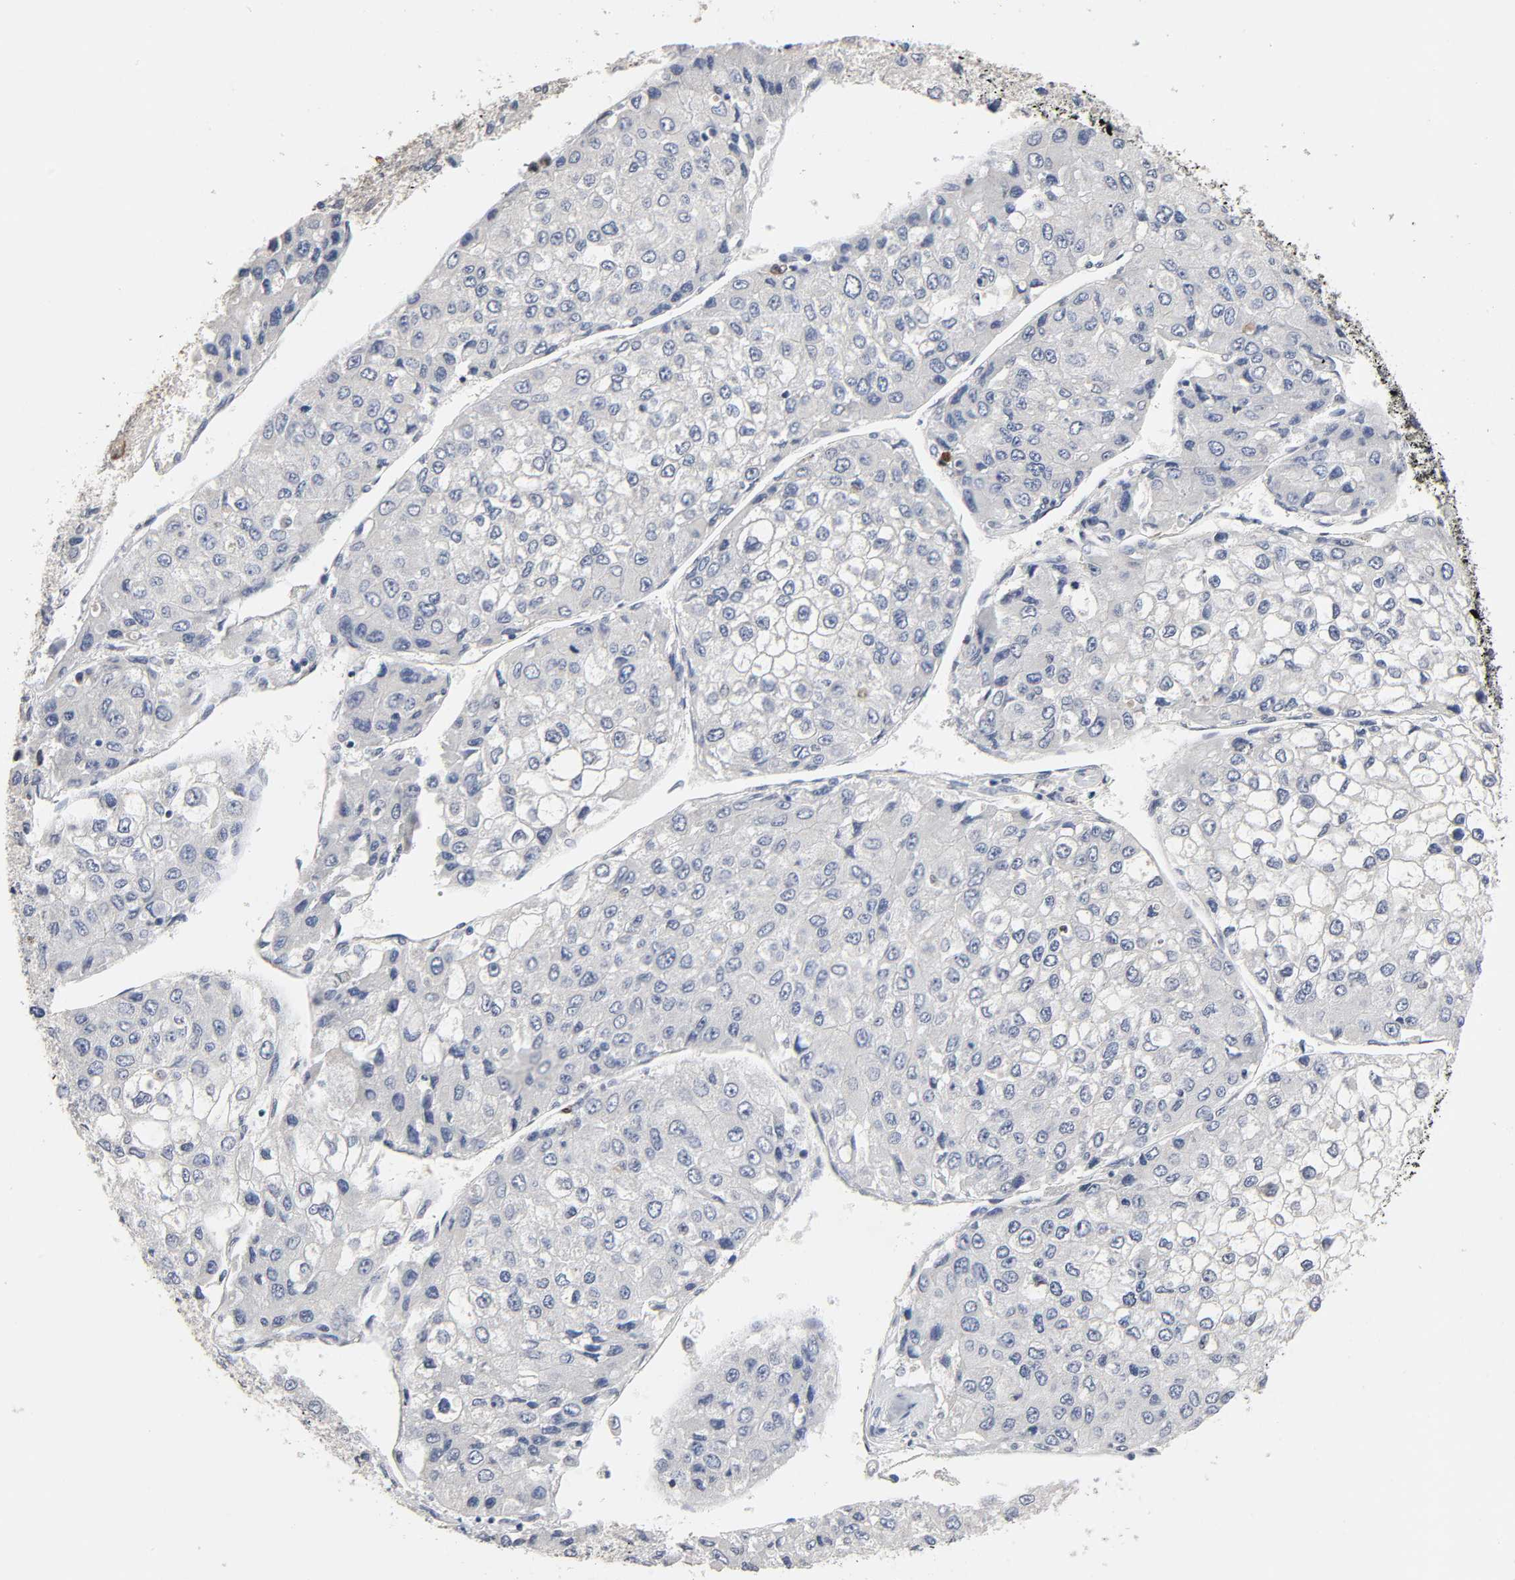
{"staining": {"intensity": "negative", "quantity": "none", "location": "none"}, "tissue": "liver cancer", "cell_type": "Tumor cells", "image_type": "cancer", "snomed": [{"axis": "morphology", "description": "Carcinoma, Hepatocellular, NOS"}, {"axis": "topography", "description": "Liver"}], "caption": "The image displays no significant staining in tumor cells of liver cancer (hepatocellular carcinoma).", "gene": "HDLBP", "patient": {"sex": "female", "age": 66}}